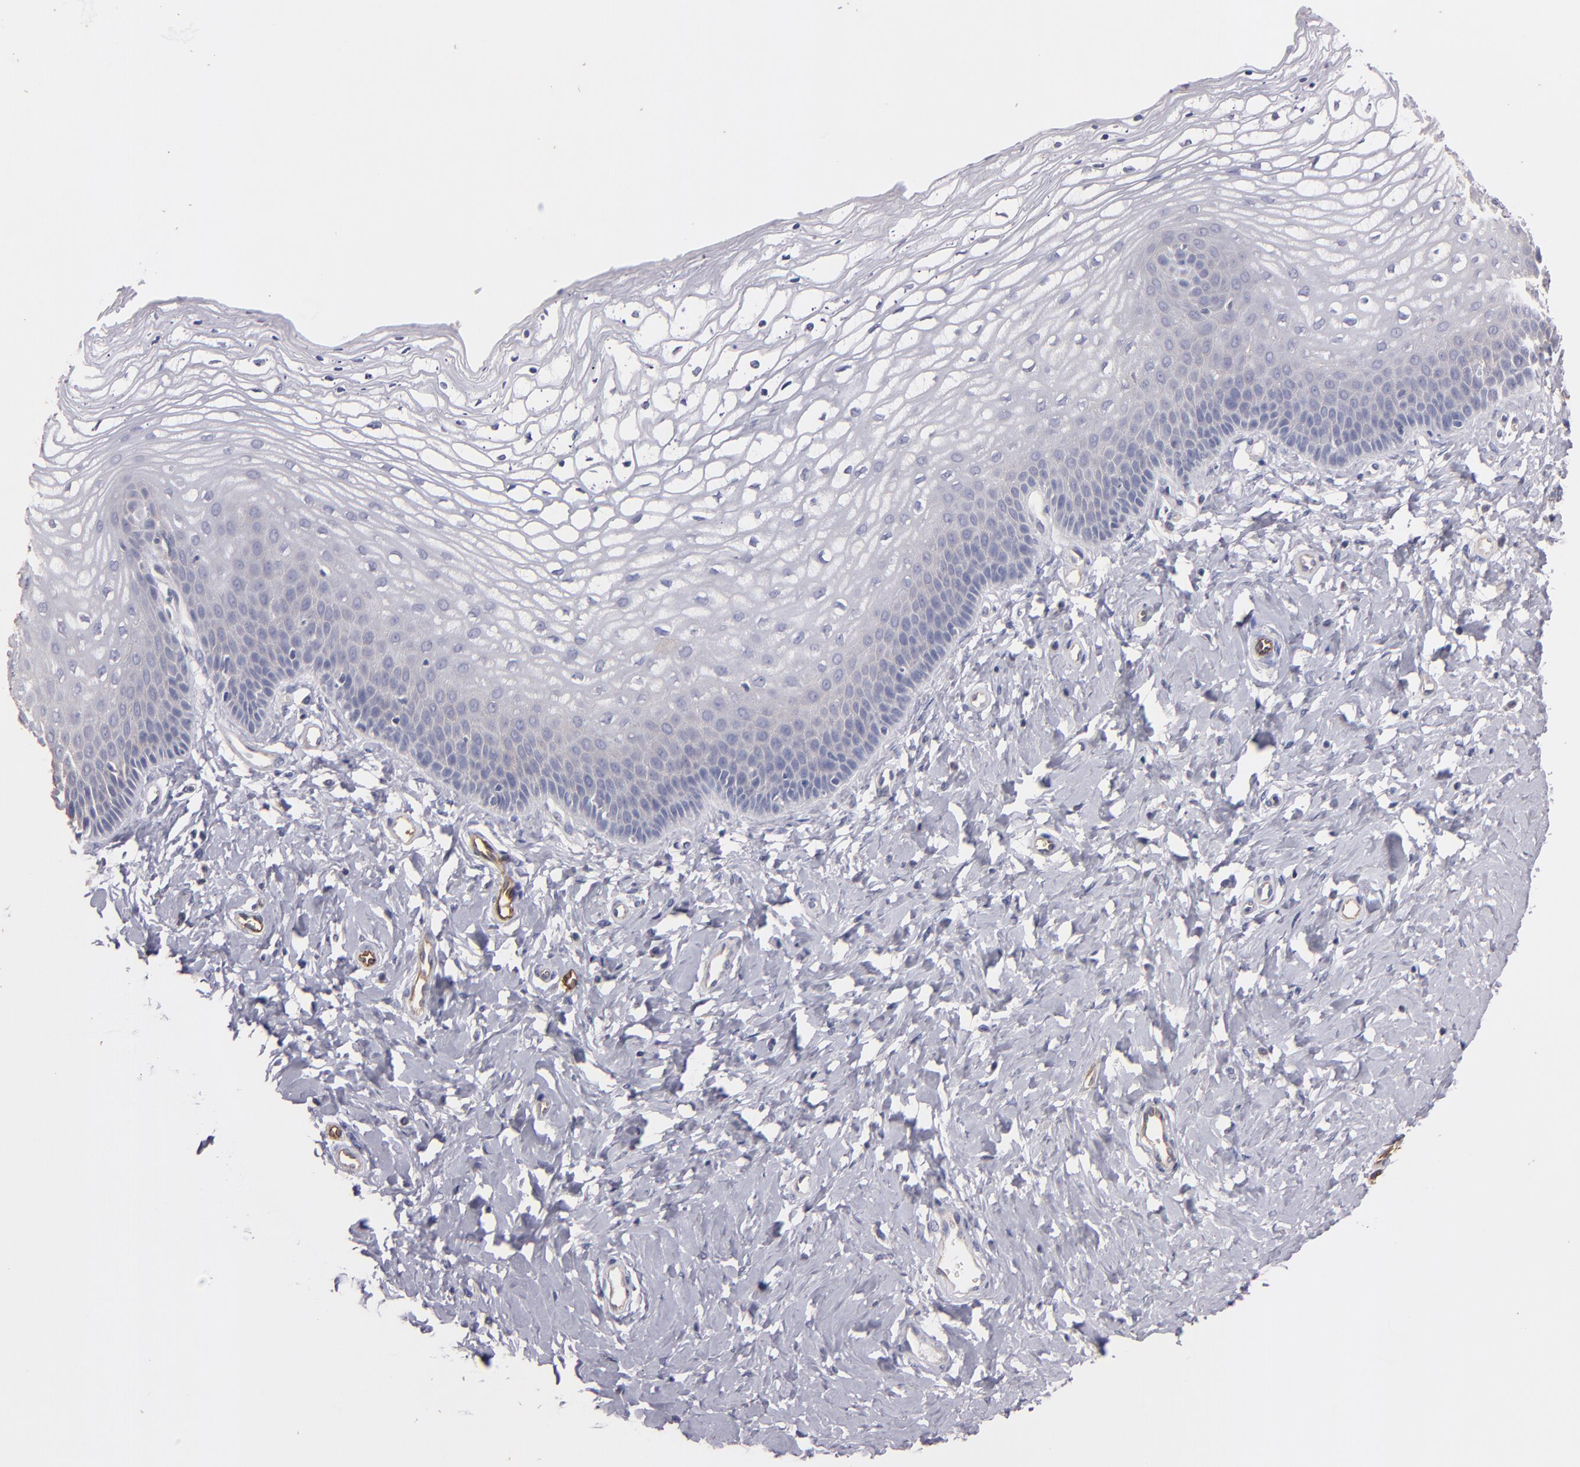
{"staining": {"intensity": "negative", "quantity": "none", "location": "none"}, "tissue": "vagina", "cell_type": "Squamous epithelial cells", "image_type": "normal", "snomed": [{"axis": "morphology", "description": "Normal tissue, NOS"}, {"axis": "topography", "description": "Vagina"}], "caption": "An image of vagina stained for a protein reveals no brown staining in squamous epithelial cells.", "gene": "CLDN5", "patient": {"sex": "female", "age": 68}}